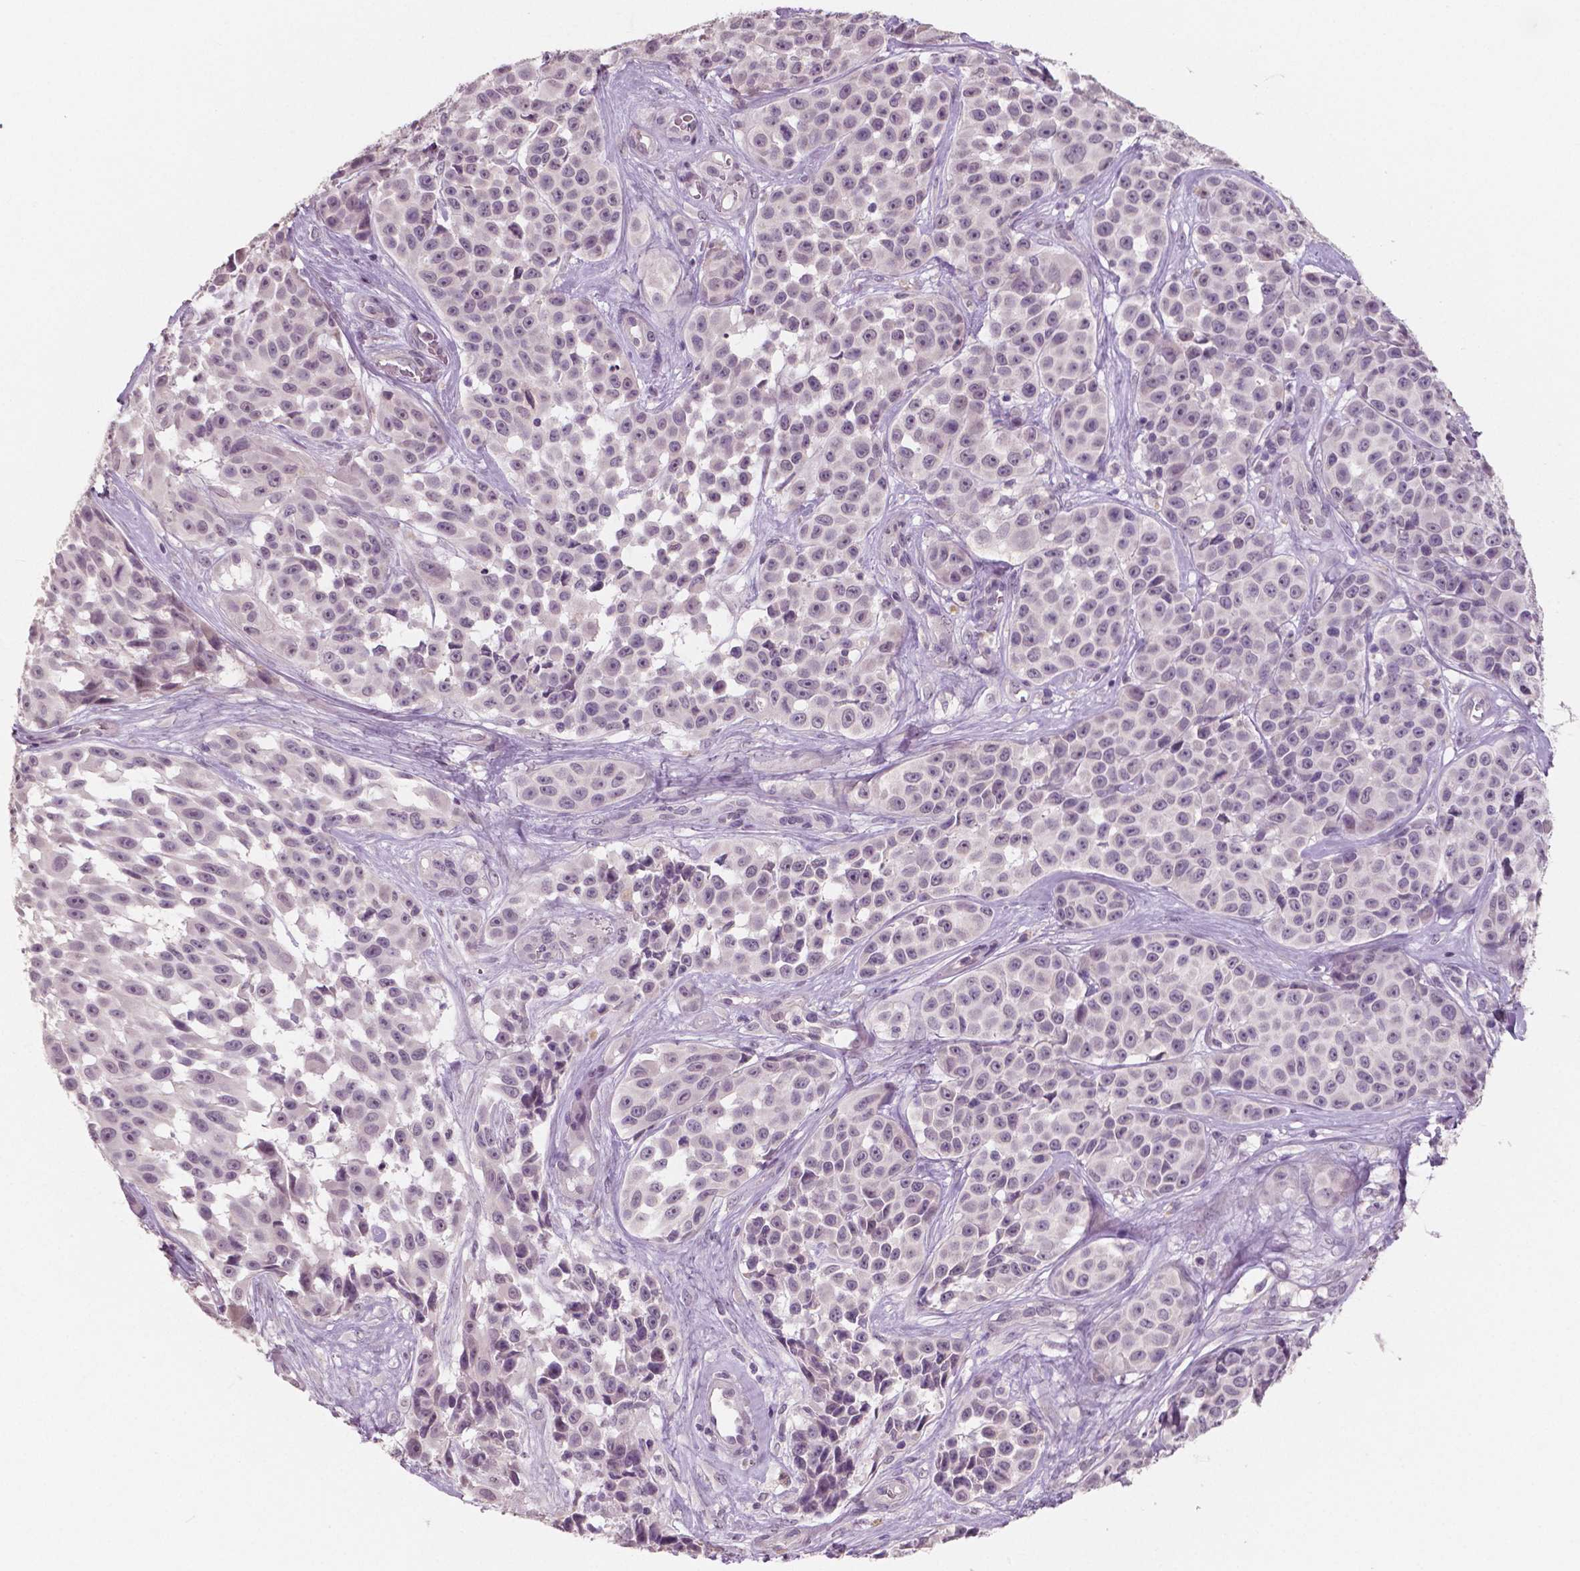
{"staining": {"intensity": "negative", "quantity": "none", "location": "none"}, "tissue": "melanoma", "cell_type": "Tumor cells", "image_type": "cancer", "snomed": [{"axis": "morphology", "description": "Malignant melanoma, NOS"}, {"axis": "topography", "description": "Skin"}], "caption": "Image shows no significant protein positivity in tumor cells of melanoma.", "gene": "RNASE7", "patient": {"sex": "female", "age": 88}}